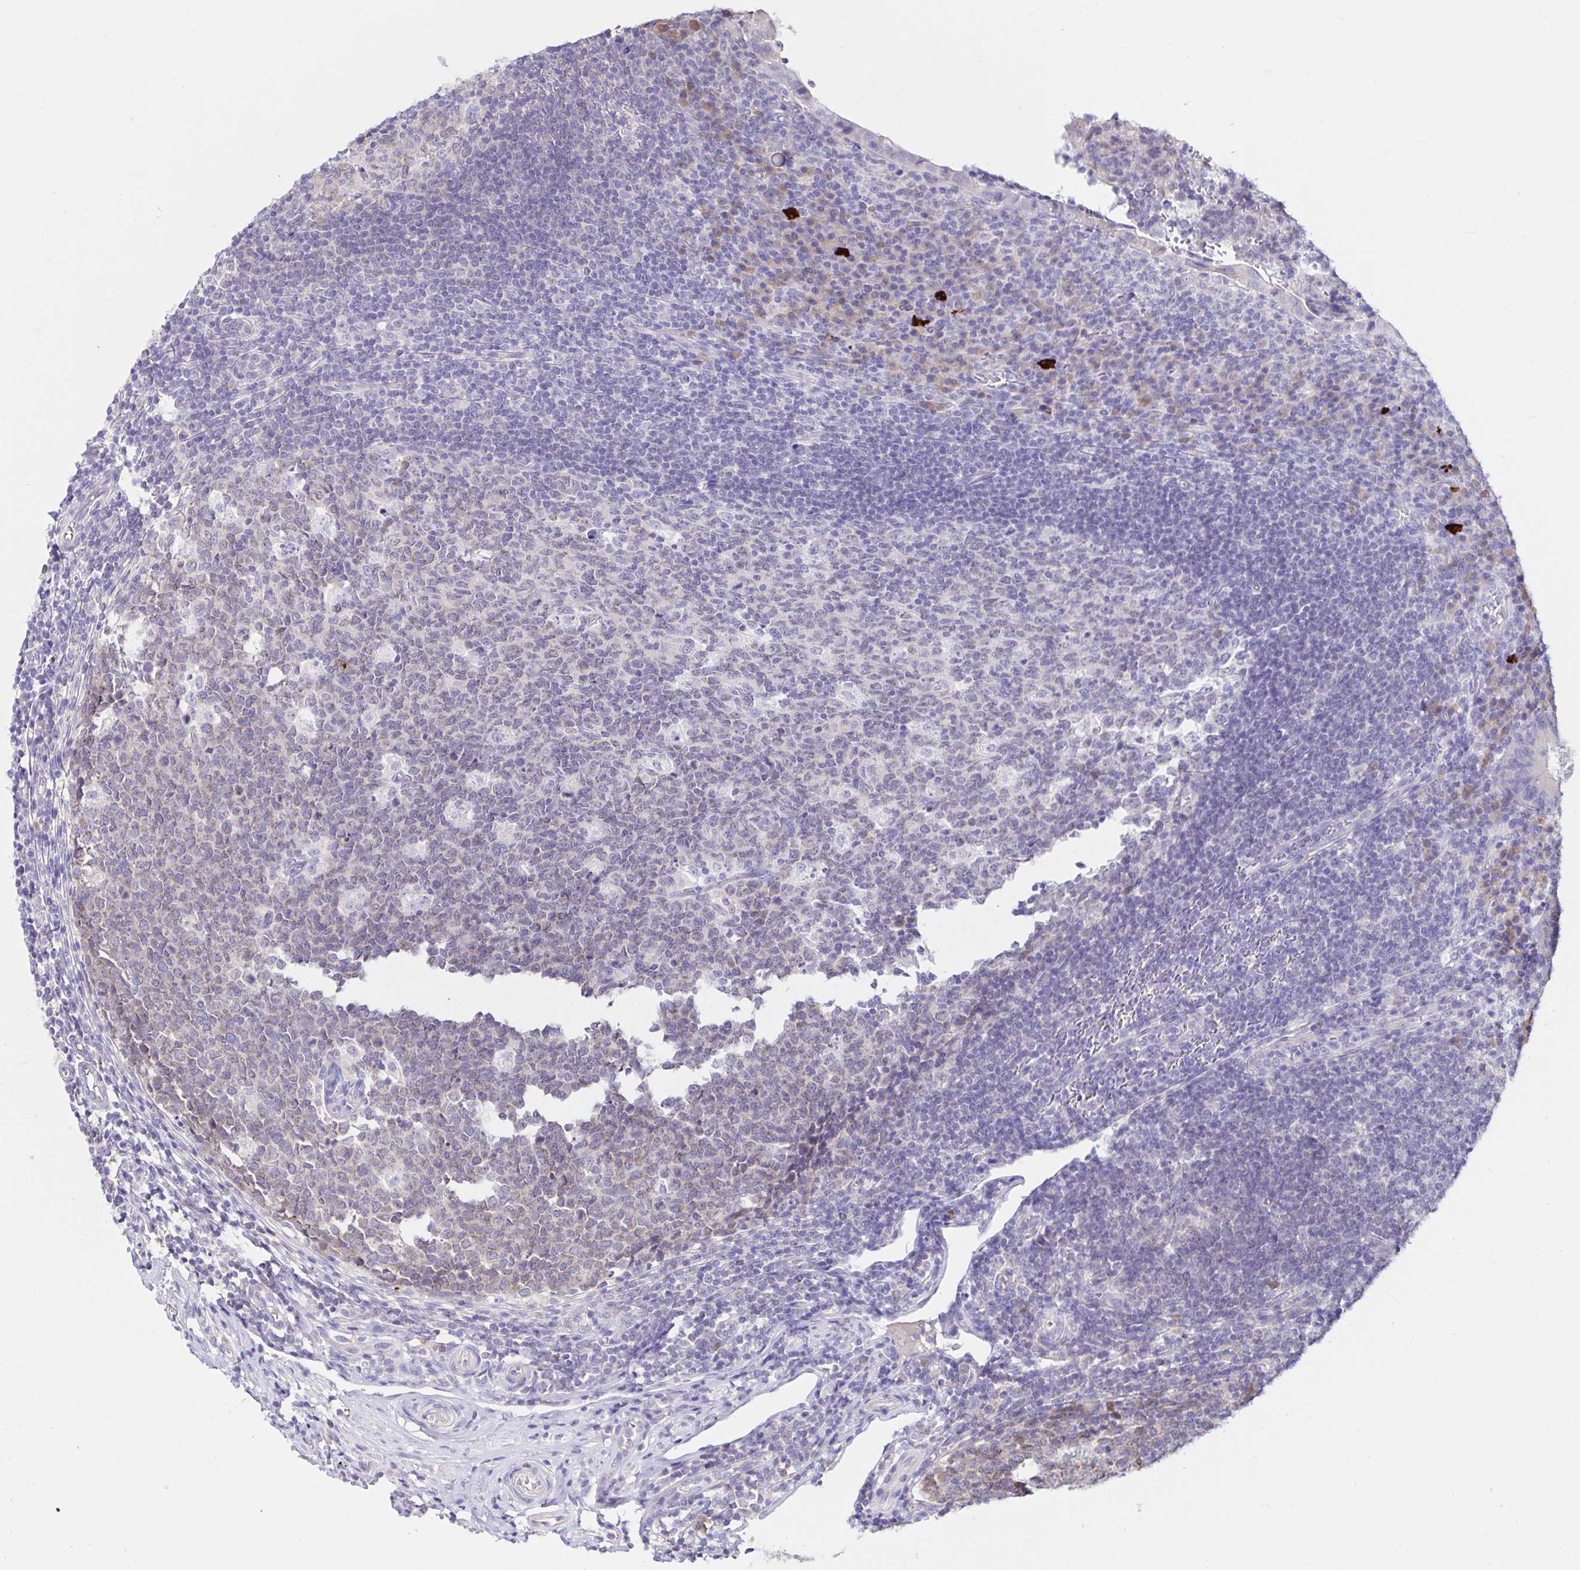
{"staining": {"intensity": "weak", "quantity": ">75%", "location": "cytoplasmic/membranous"}, "tissue": "appendix", "cell_type": "Glandular cells", "image_type": "normal", "snomed": [{"axis": "morphology", "description": "Normal tissue, NOS"}, {"axis": "topography", "description": "Appendix"}], "caption": "Glandular cells exhibit low levels of weak cytoplasmic/membranous staining in approximately >75% of cells in benign human appendix.", "gene": "VSIG2", "patient": {"sex": "male", "age": 18}}